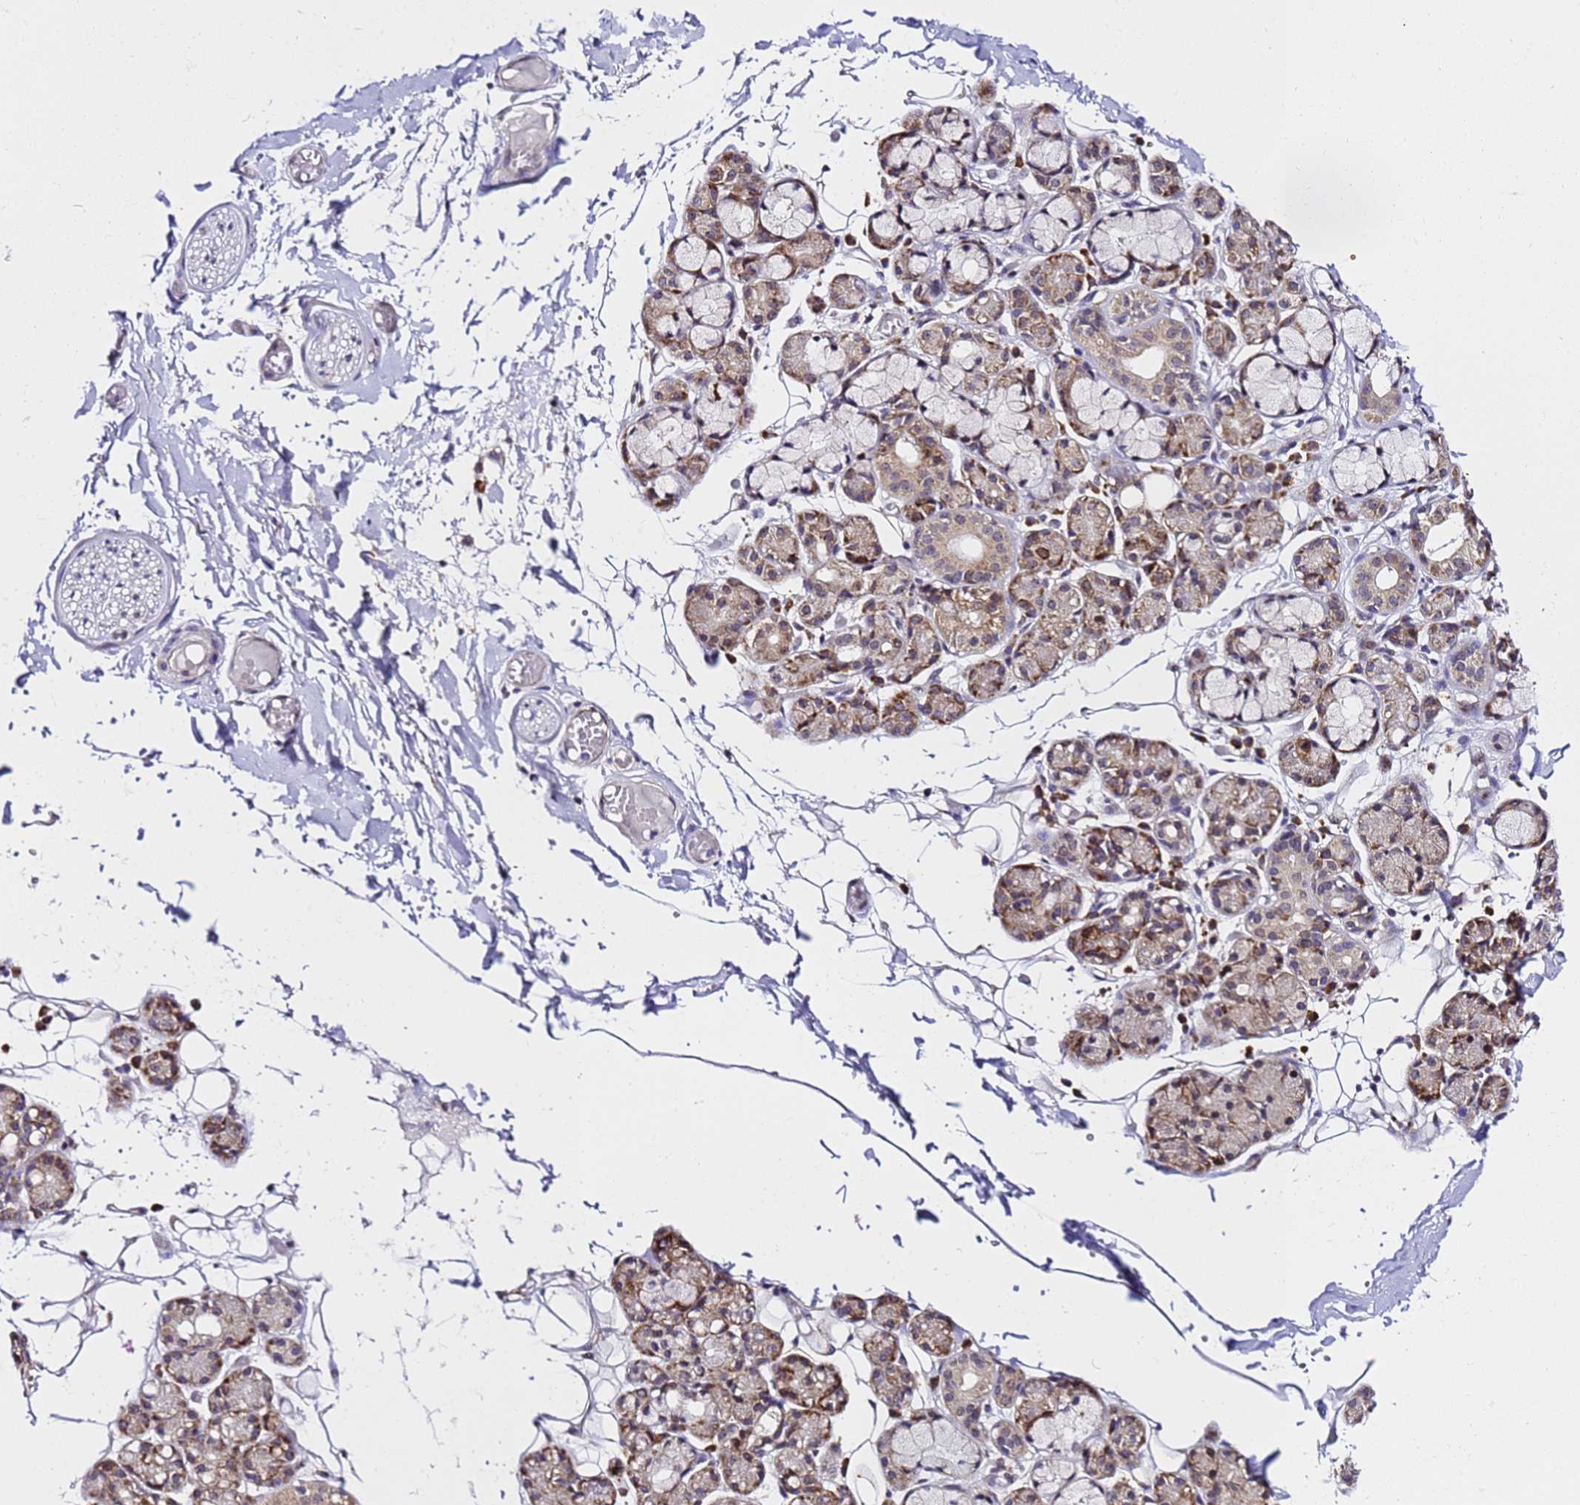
{"staining": {"intensity": "moderate", "quantity": "25%-75%", "location": "cytoplasmic/membranous,nuclear"}, "tissue": "salivary gland", "cell_type": "Glandular cells", "image_type": "normal", "snomed": [{"axis": "morphology", "description": "Normal tissue, NOS"}, {"axis": "topography", "description": "Salivary gland"}], "caption": "Human salivary gland stained with a brown dye shows moderate cytoplasmic/membranous,nuclear positive staining in about 25%-75% of glandular cells.", "gene": "SLX4IP", "patient": {"sex": "male", "age": 63}}